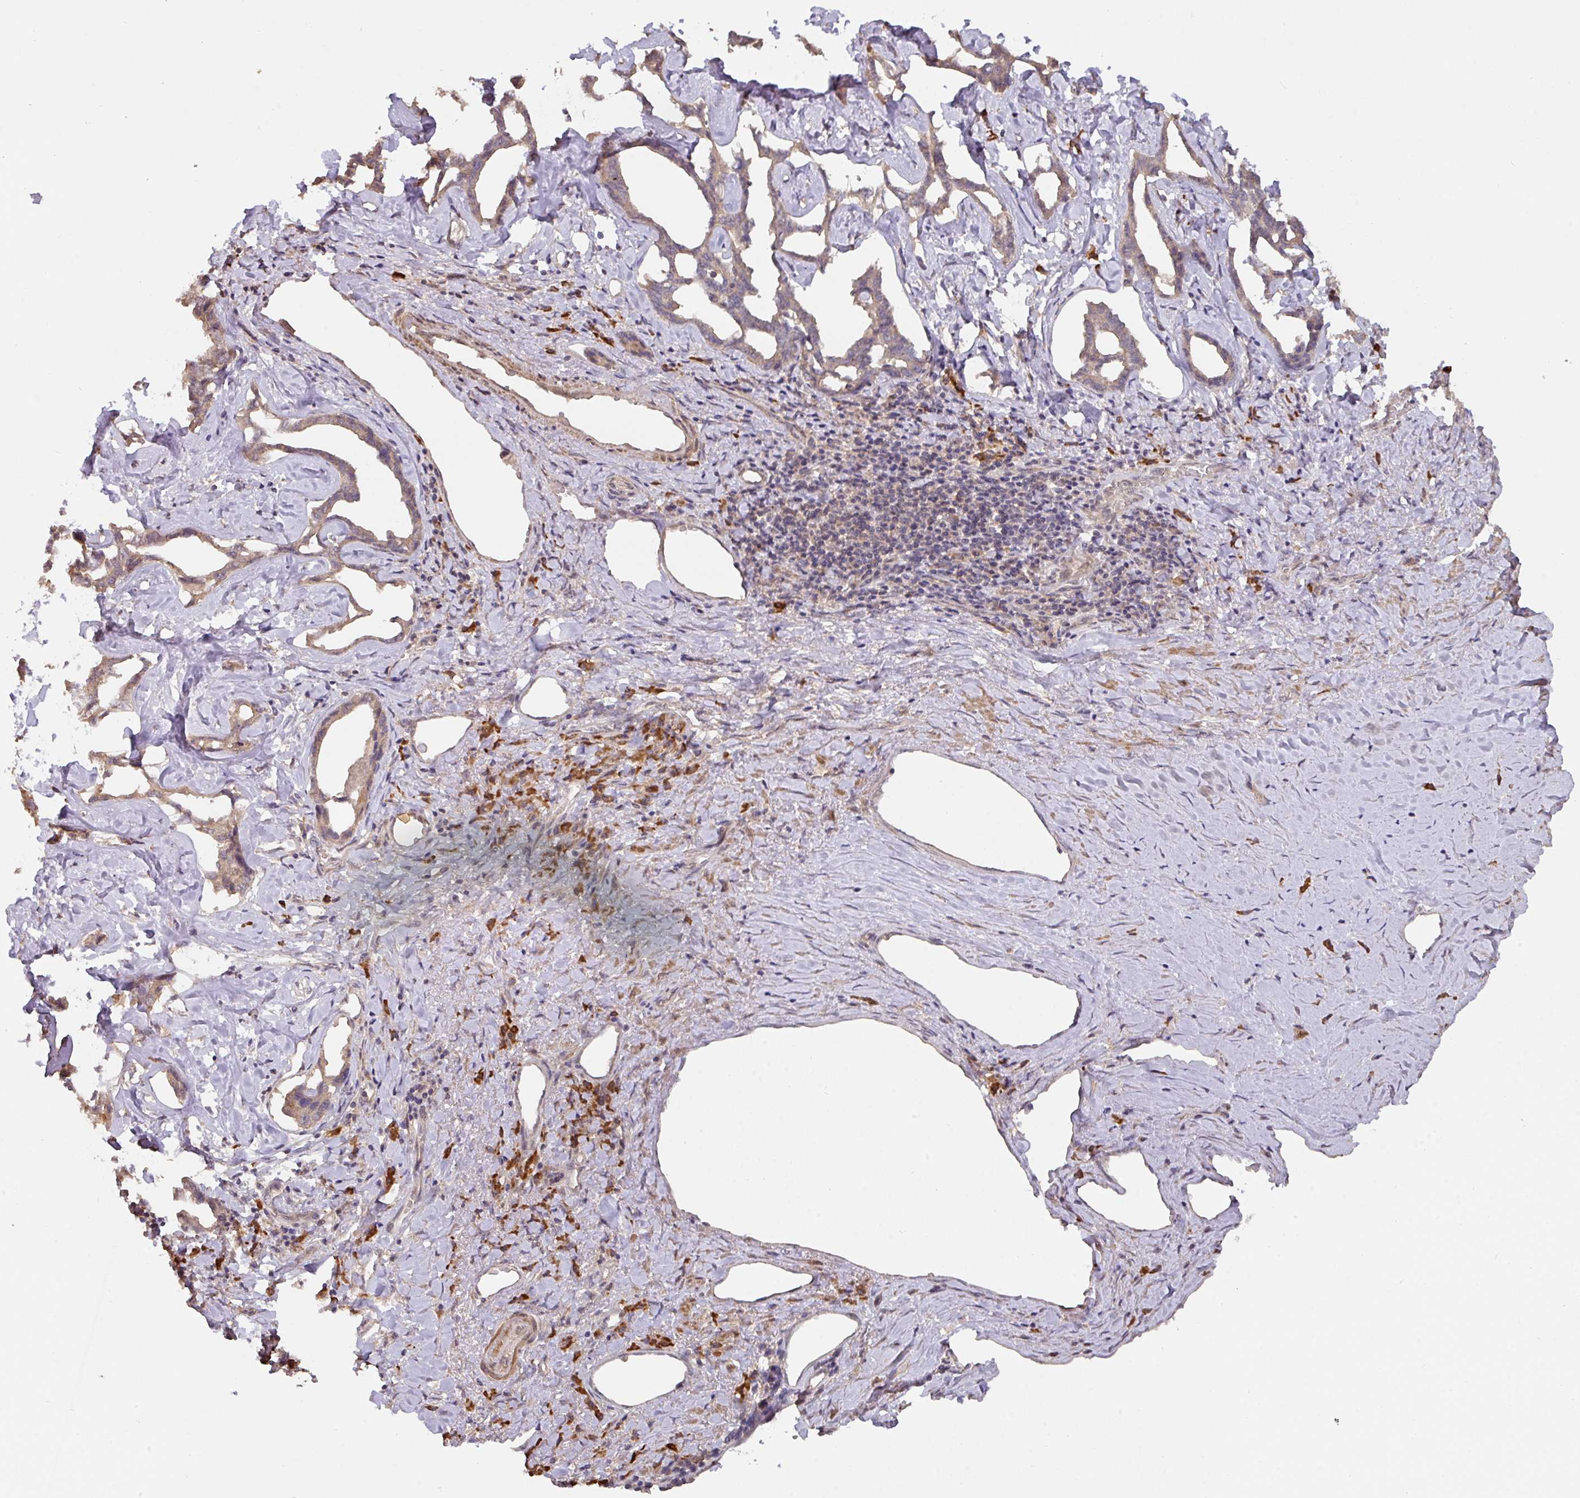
{"staining": {"intensity": "moderate", "quantity": "25%-75%", "location": "cytoplasmic/membranous"}, "tissue": "liver cancer", "cell_type": "Tumor cells", "image_type": "cancer", "snomed": [{"axis": "morphology", "description": "Cholangiocarcinoma"}, {"axis": "topography", "description": "Liver"}], "caption": "Immunohistochemical staining of human liver cancer displays medium levels of moderate cytoplasmic/membranous positivity in approximately 25%-75% of tumor cells. (Stains: DAB in brown, nuclei in blue, Microscopy: brightfield microscopy at high magnification).", "gene": "ACVR2B", "patient": {"sex": "male", "age": 59}}